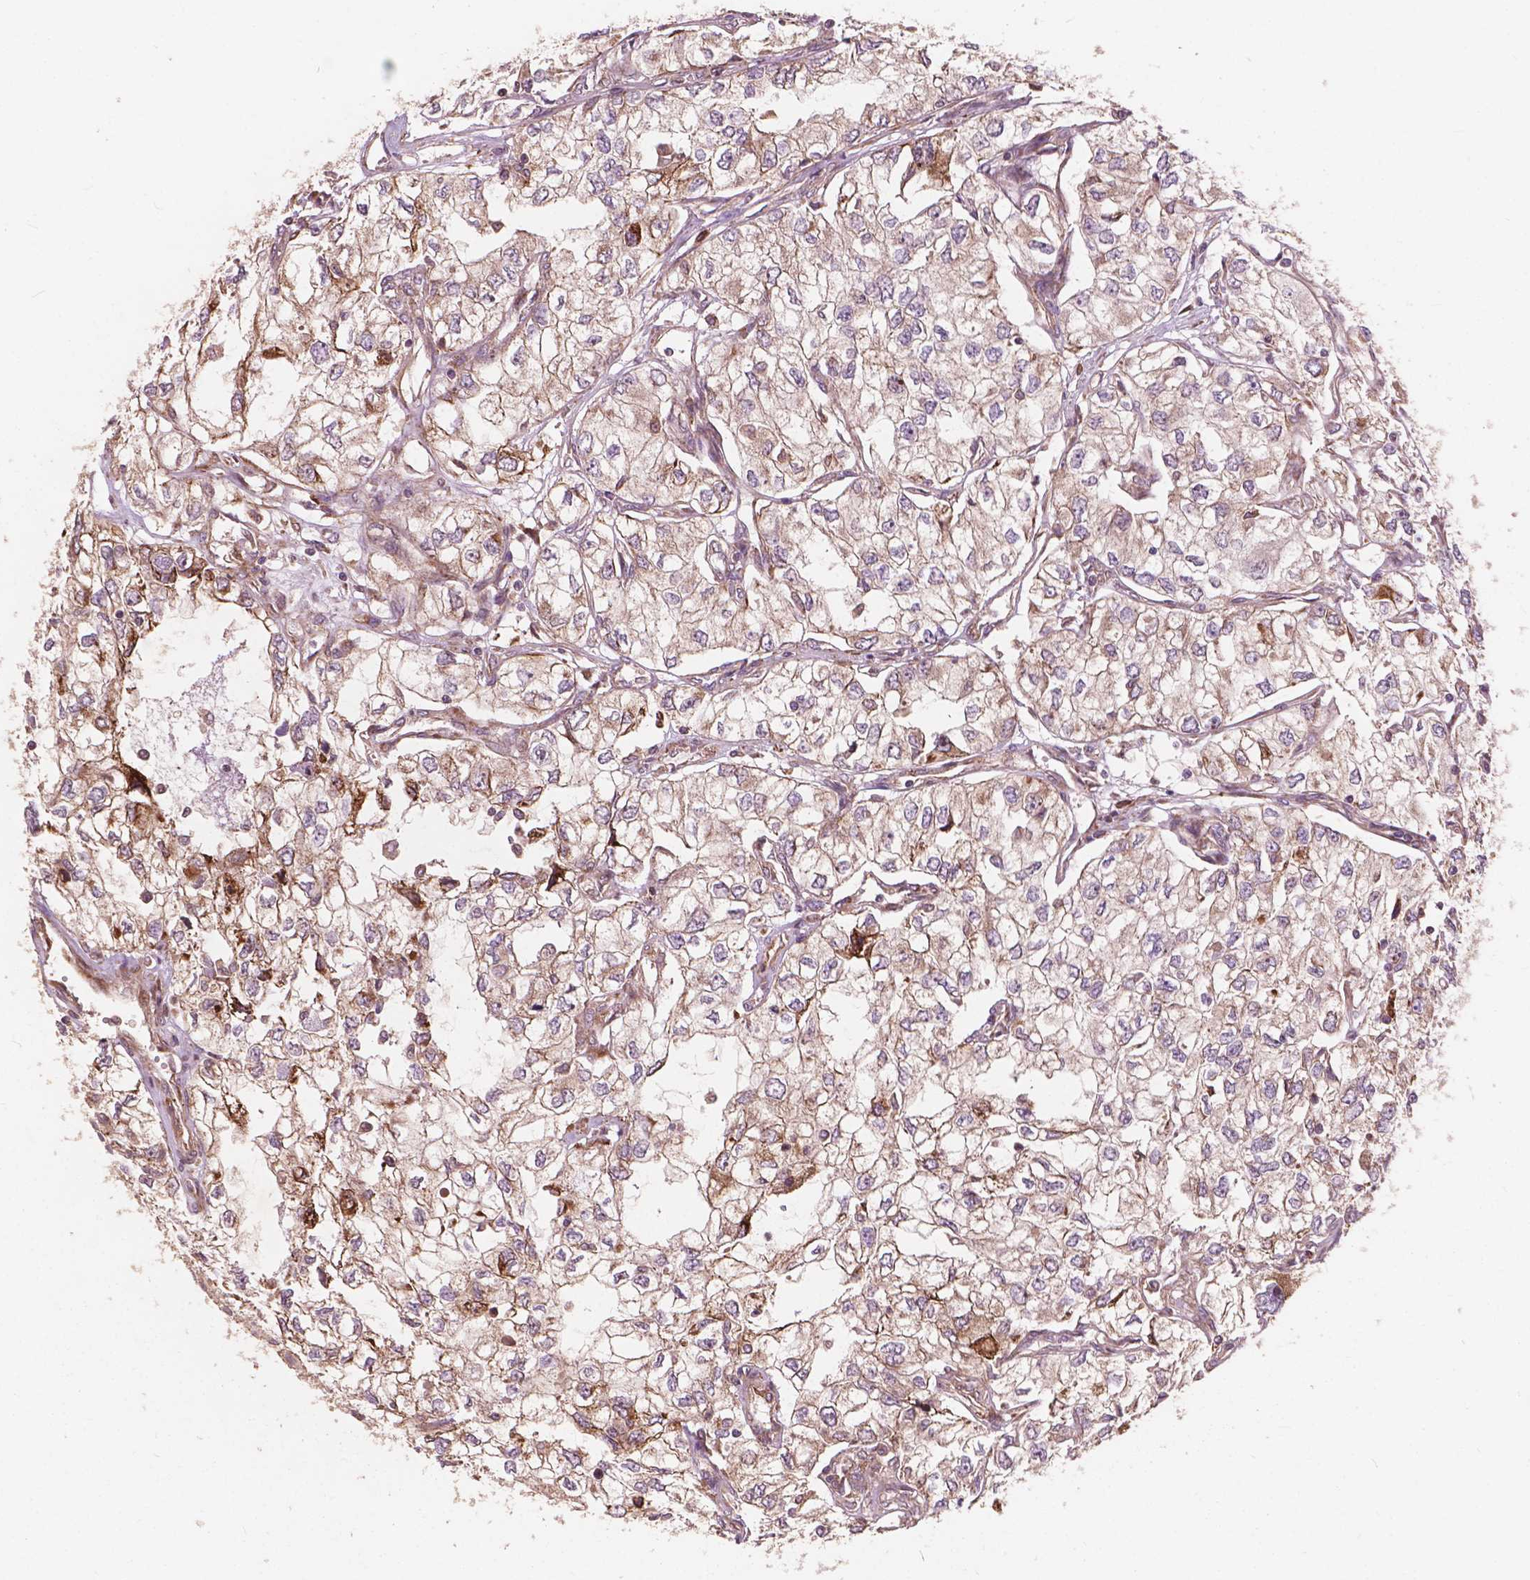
{"staining": {"intensity": "weak", "quantity": "25%-75%", "location": "cytoplasmic/membranous"}, "tissue": "renal cancer", "cell_type": "Tumor cells", "image_type": "cancer", "snomed": [{"axis": "morphology", "description": "Adenocarcinoma, NOS"}, {"axis": "topography", "description": "Kidney"}], "caption": "A brown stain labels weak cytoplasmic/membranous positivity of a protein in human renal cancer tumor cells.", "gene": "FNIP1", "patient": {"sex": "female", "age": 59}}